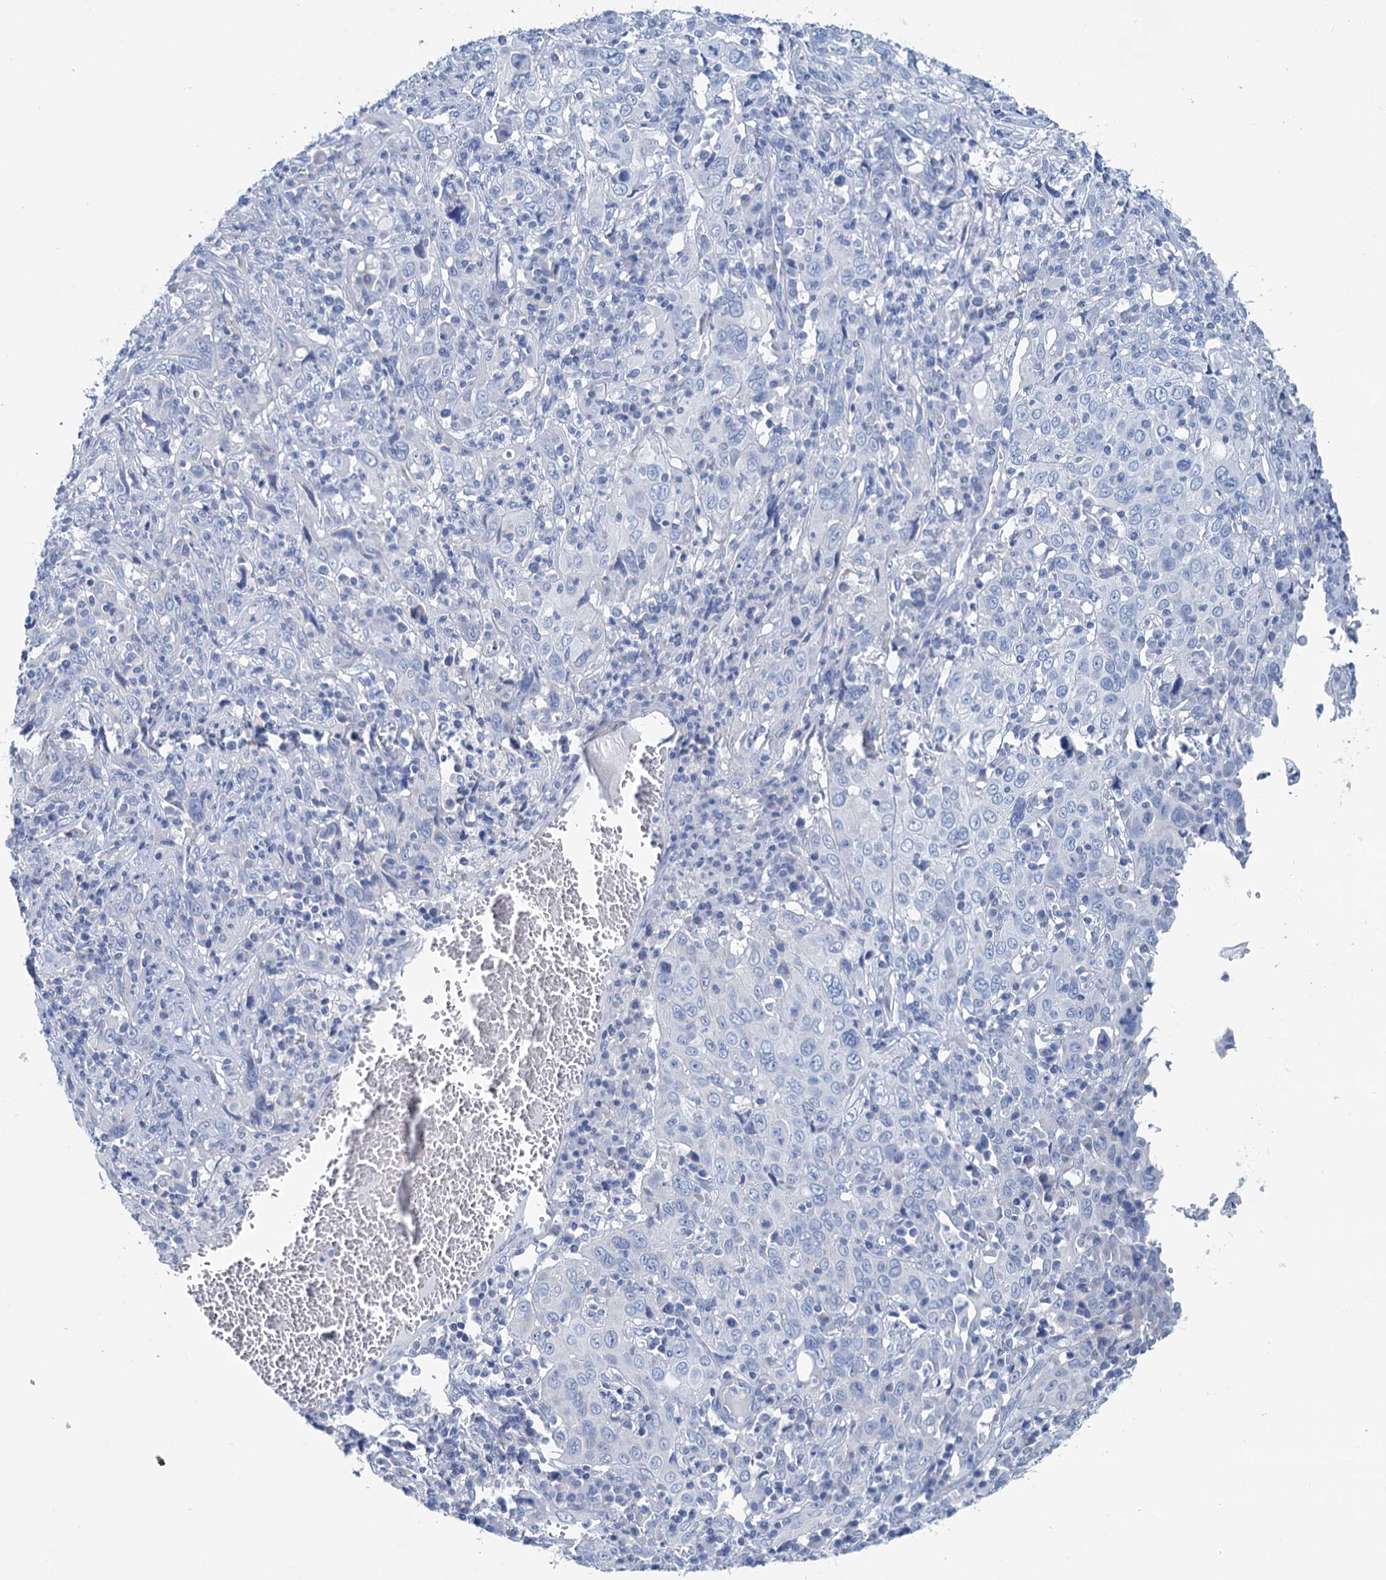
{"staining": {"intensity": "negative", "quantity": "none", "location": "none"}, "tissue": "cervical cancer", "cell_type": "Tumor cells", "image_type": "cancer", "snomed": [{"axis": "morphology", "description": "Squamous cell carcinoma, NOS"}, {"axis": "topography", "description": "Cervix"}], "caption": "Immunohistochemical staining of squamous cell carcinoma (cervical) exhibits no significant expression in tumor cells.", "gene": "SLC1A3", "patient": {"sex": "female", "age": 46}}